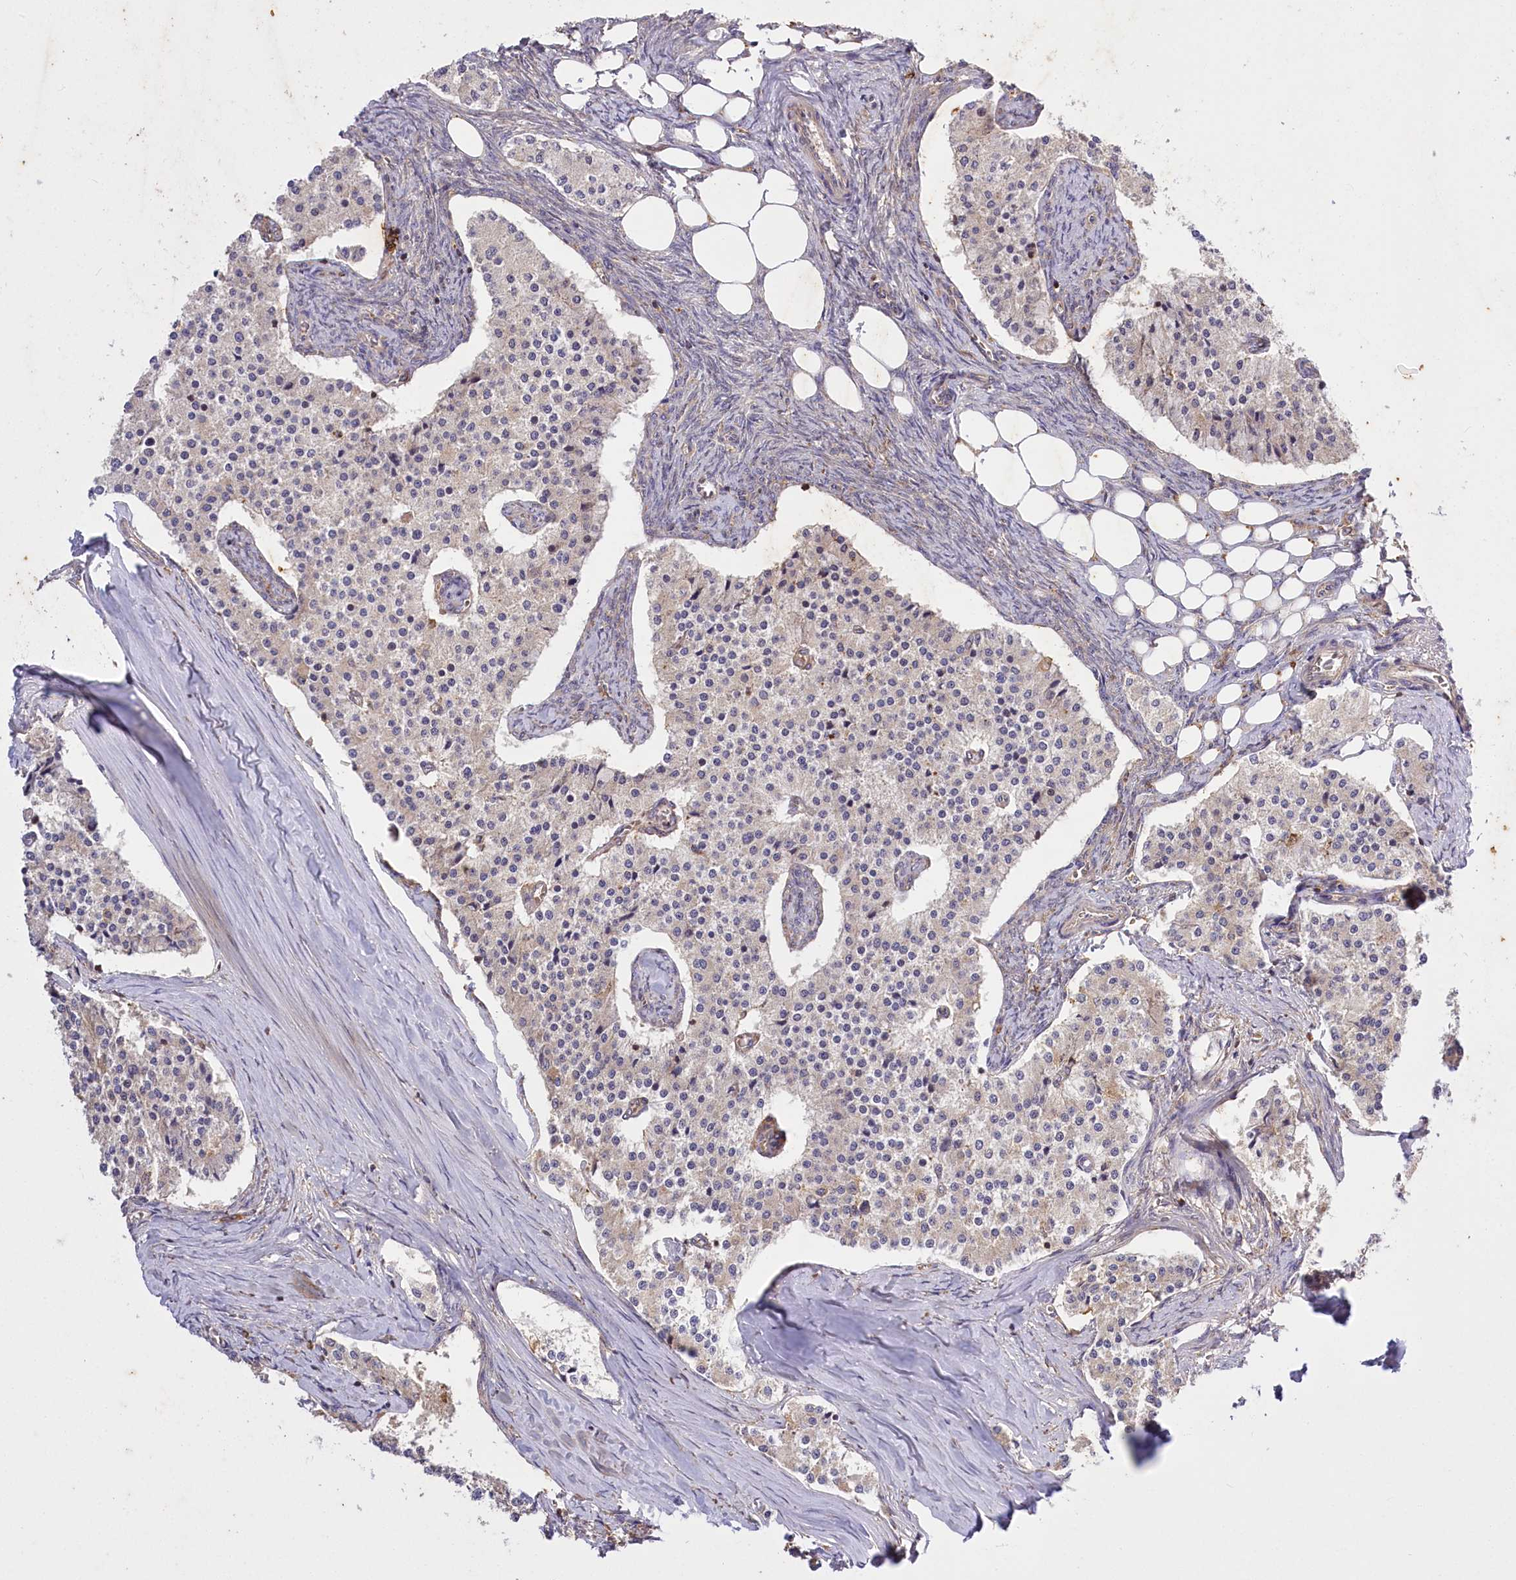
{"staining": {"intensity": "weak", "quantity": "<25%", "location": "cytoplasmic/membranous"}, "tissue": "carcinoid", "cell_type": "Tumor cells", "image_type": "cancer", "snomed": [{"axis": "morphology", "description": "Carcinoid, malignant, NOS"}, {"axis": "topography", "description": "Colon"}], "caption": "Histopathology image shows no protein staining in tumor cells of carcinoid (malignant) tissue. The staining is performed using DAB (3,3'-diaminobenzidine) brown chromogen with nuclei counter-stained in using hematoxylin.", "gene": "CARD19", "patient": {"sex": "female", "age": 52}}